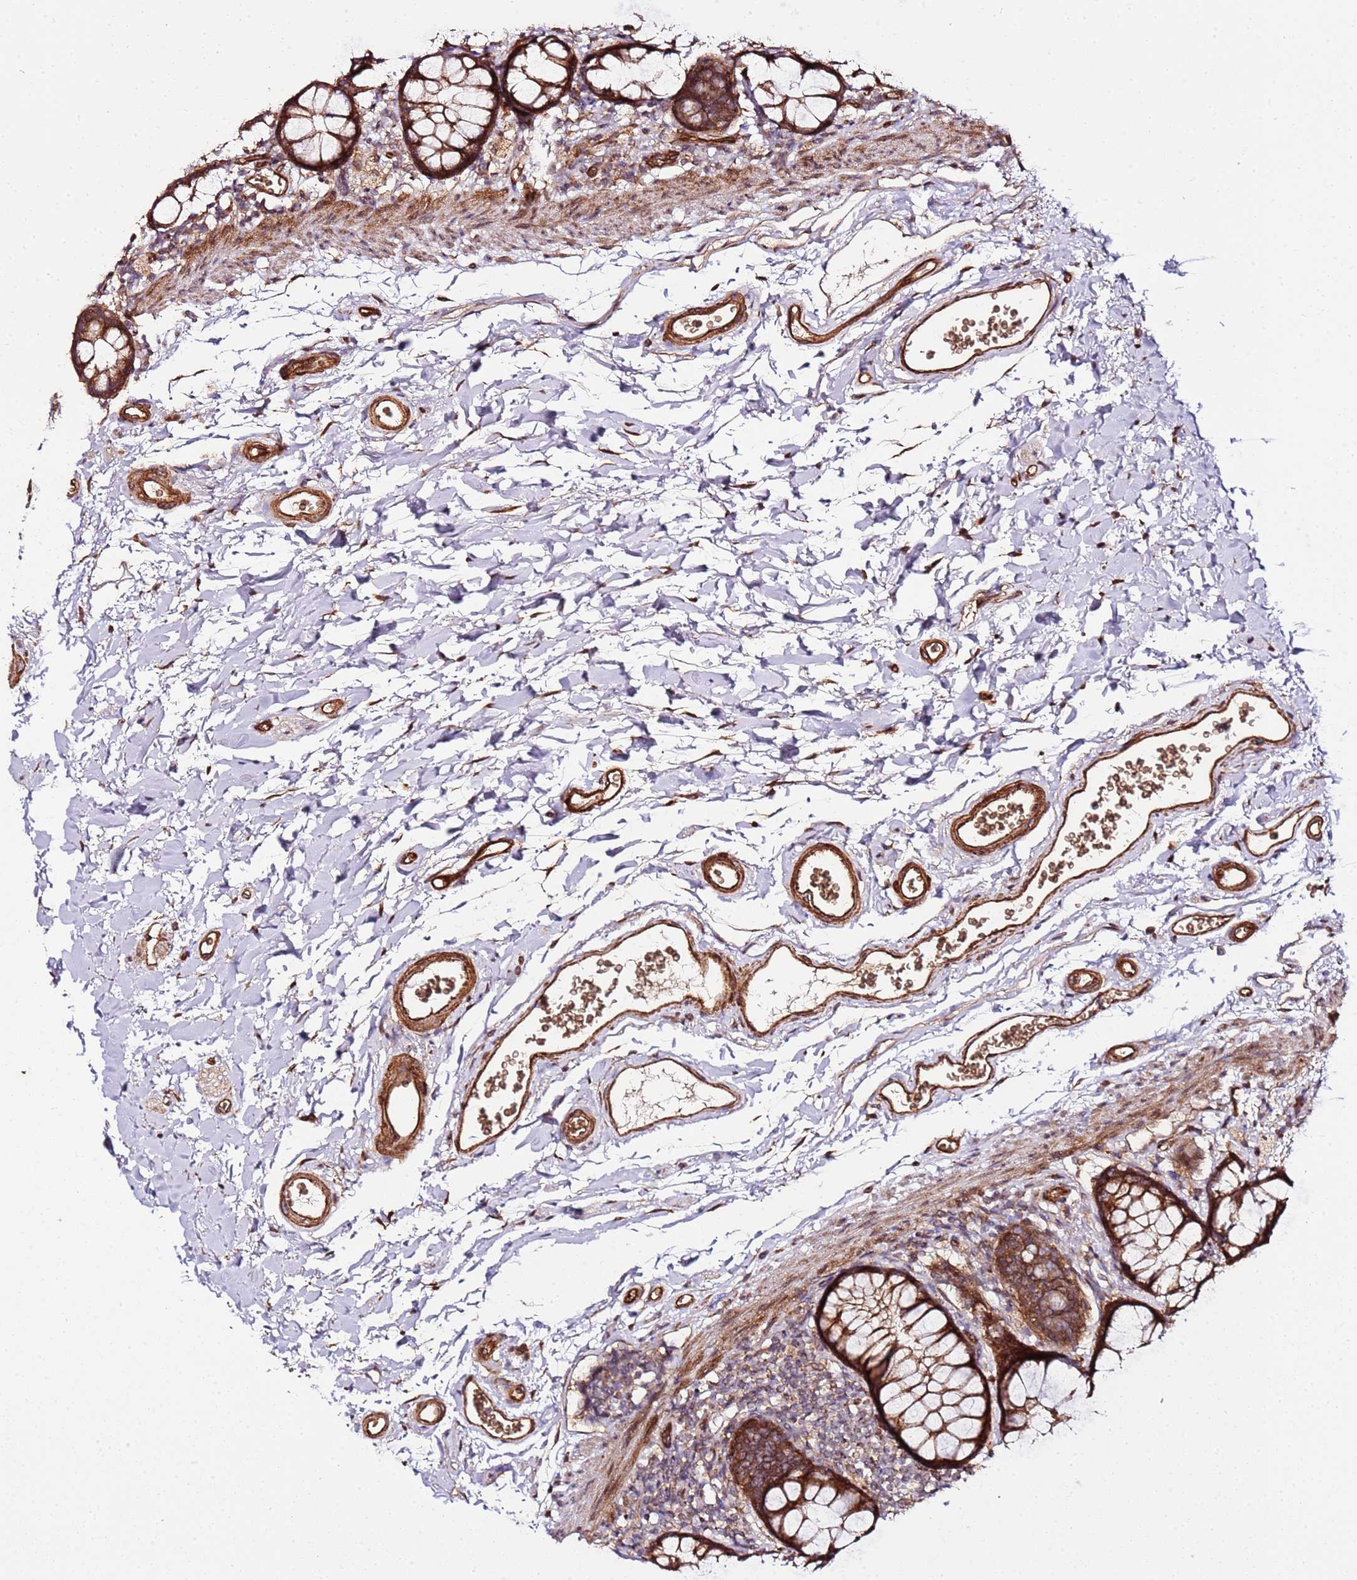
{"staining": {"intensity": "strong", "quantity": ">75%", "location": "cytoplasmic/membranous"}, "tissue": "rectum", "cell_type": "Glandular cells", "image_type": "normal", "snomed": [{"axis": "morphology", "description": "Normal tissue, NOS"}, {"axis": "topography", "description": "Rectum"}], "caption": "Immunohistochemical staining of benign rectum reveals >75% levels of strong cytoplasmic/membranous protein expression in approximately >75% of glandular cells.", "gene": "TM2D2", "patient": {"sex": "female", "age": 65}}